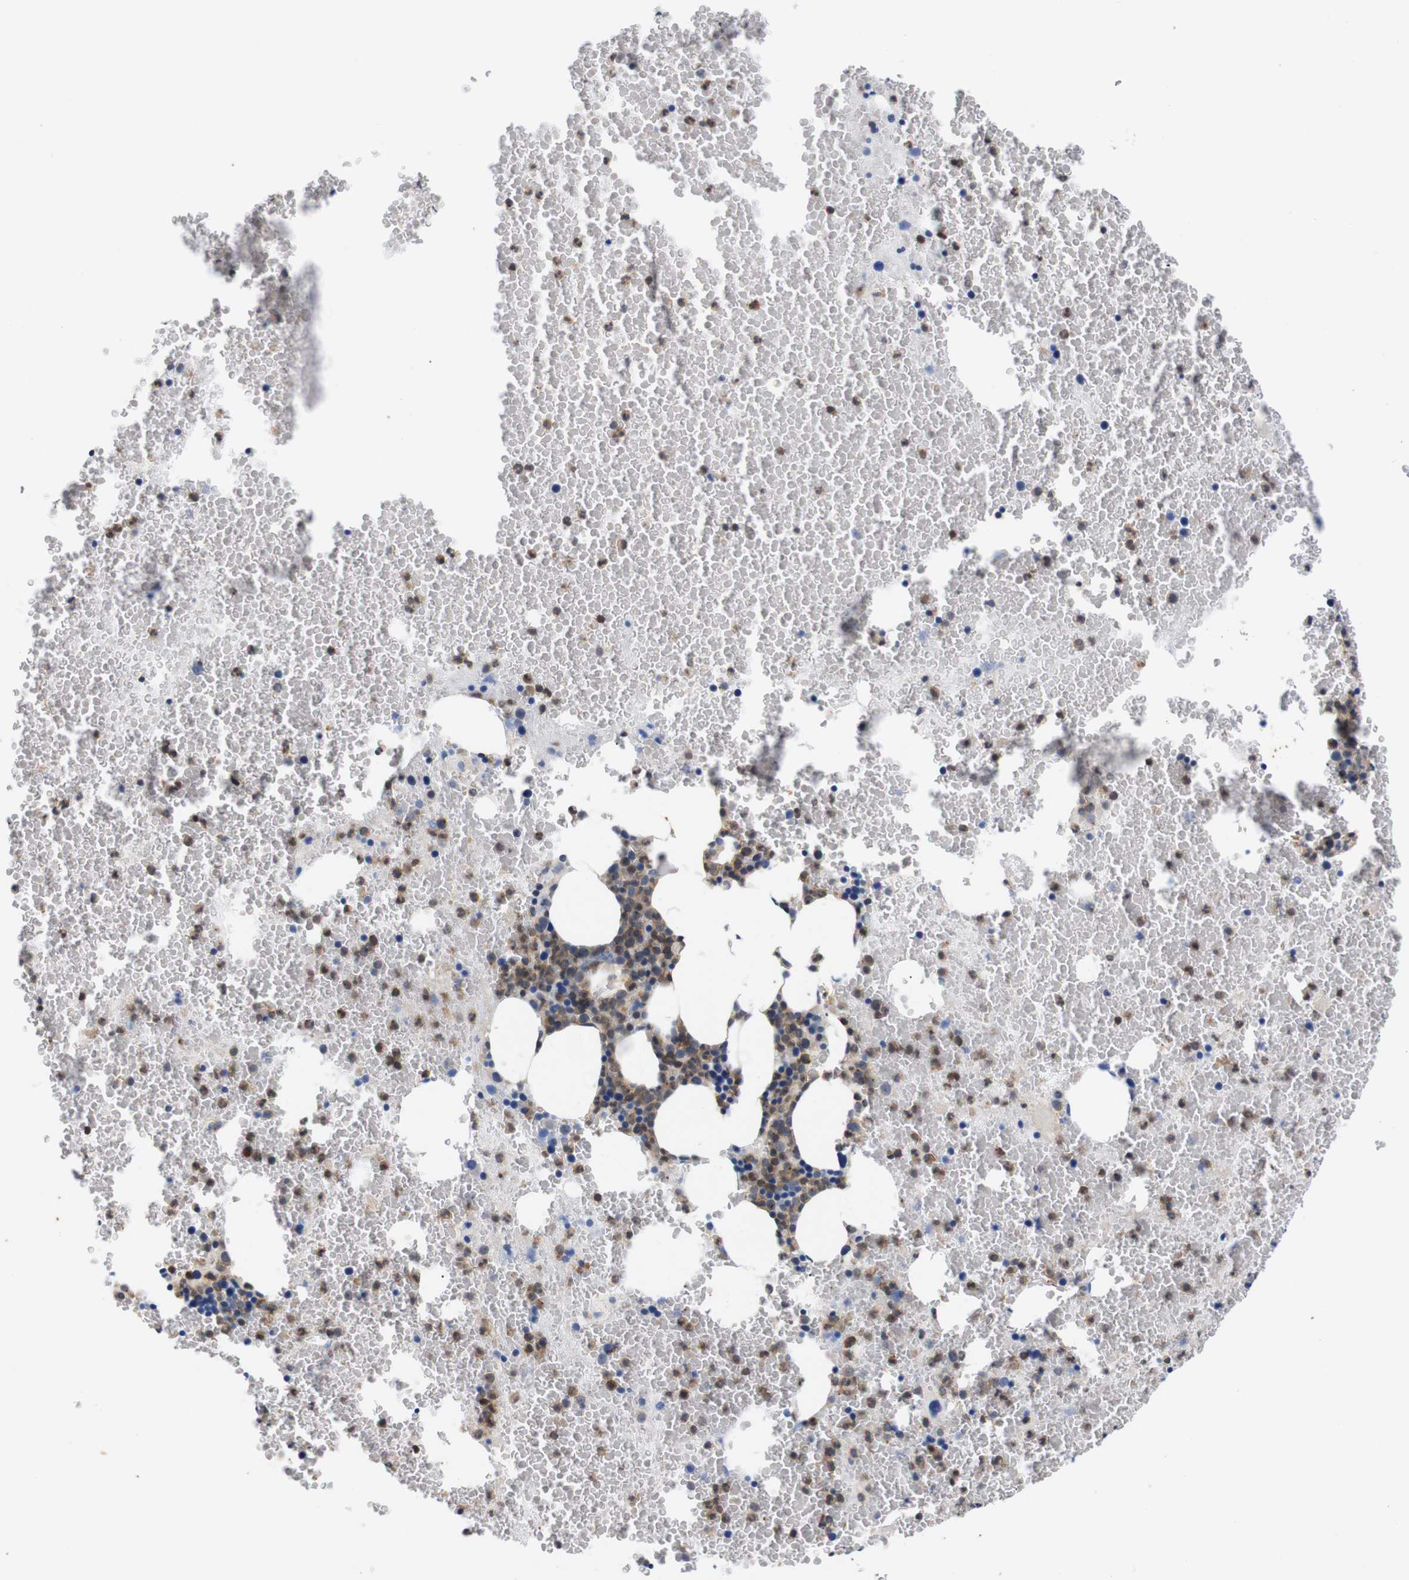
{"staining": {"intensity": "moderate", "quantity": ">75%", "location": "cytoplasmic/membranous"}, "tissue": "bone marrow", "cell_type": "Hematopoietic cells", "image_type": "normal", "snomed": [{"axis": "morphology", "description": "Normal tissue, NOS"}, {"axis": "morphology", "description": "Inflammation, NOS"}, {"axis": "topography", "description": "Bone marrow"}], "caption": "IHC (DAB) staining of benign human bone marrow shows moderate cytoplasmic/membranous protein positivity in approximately >75% of hematopoietic cells. The protein of interest is shown in brown color, while the nuclei are stained blue.", "gene": "BRWD3", "patient": {"sex": "male", "age": 47}}